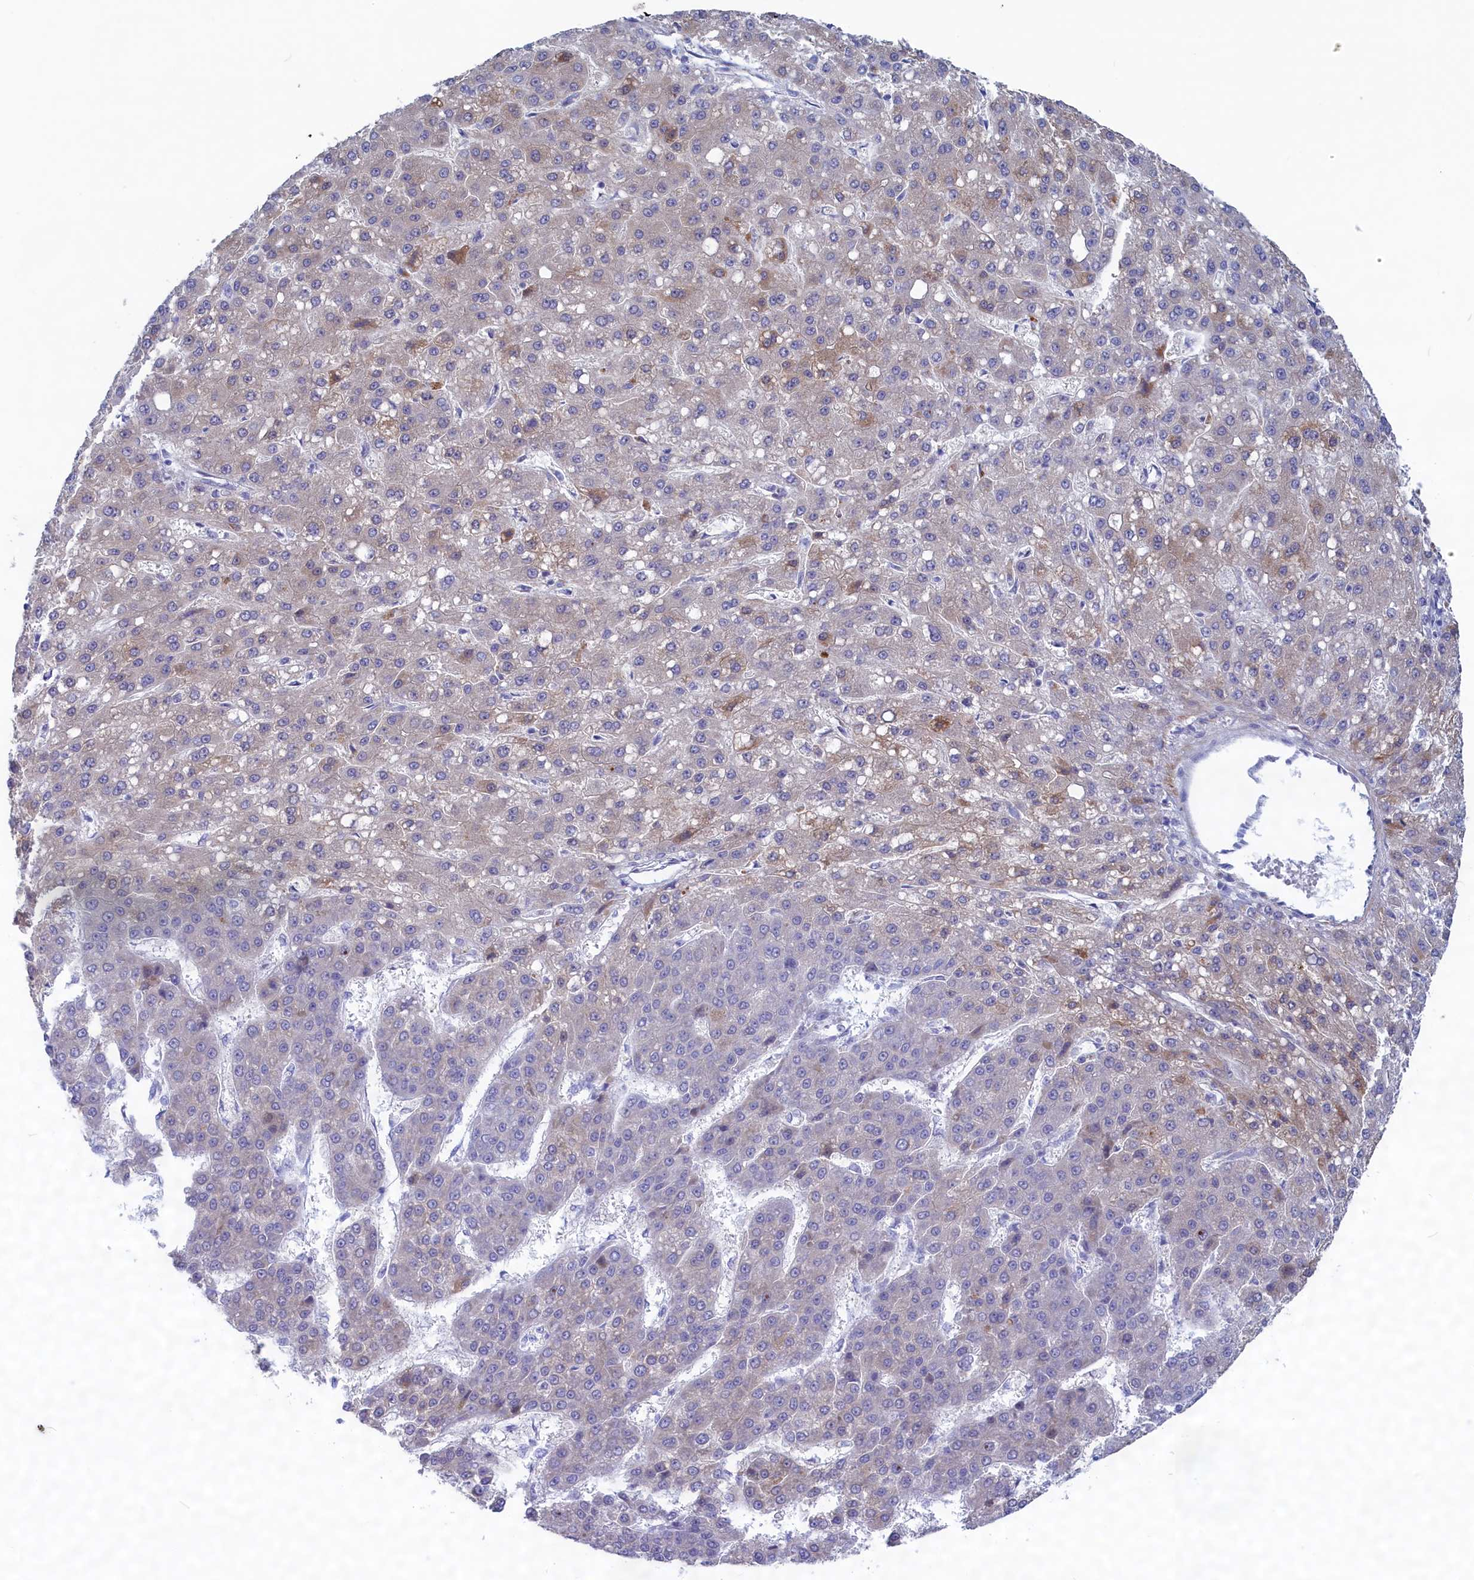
{"staining": {"intensity": "moderate", "quantity": "<25%", "location": "cytoplasmic/membranous"}, "tissue": "liver cancer", "cell_type": "Tumor cells", "image_type": "cancer", "snomed": [{"axis": "morphology", "description": "Carcinoma, Hepatocellular, NOS"}, {"axis": "topography", "description": "Liver"}], "caption": "Protein staining reveals moderate cytoplasmic/membranous staining in approximately <25% of tumor cells in liver hepatocellular carcinoma.", "gene": "MPV17L2", "patient": {"sex": "male", "age": 67}}